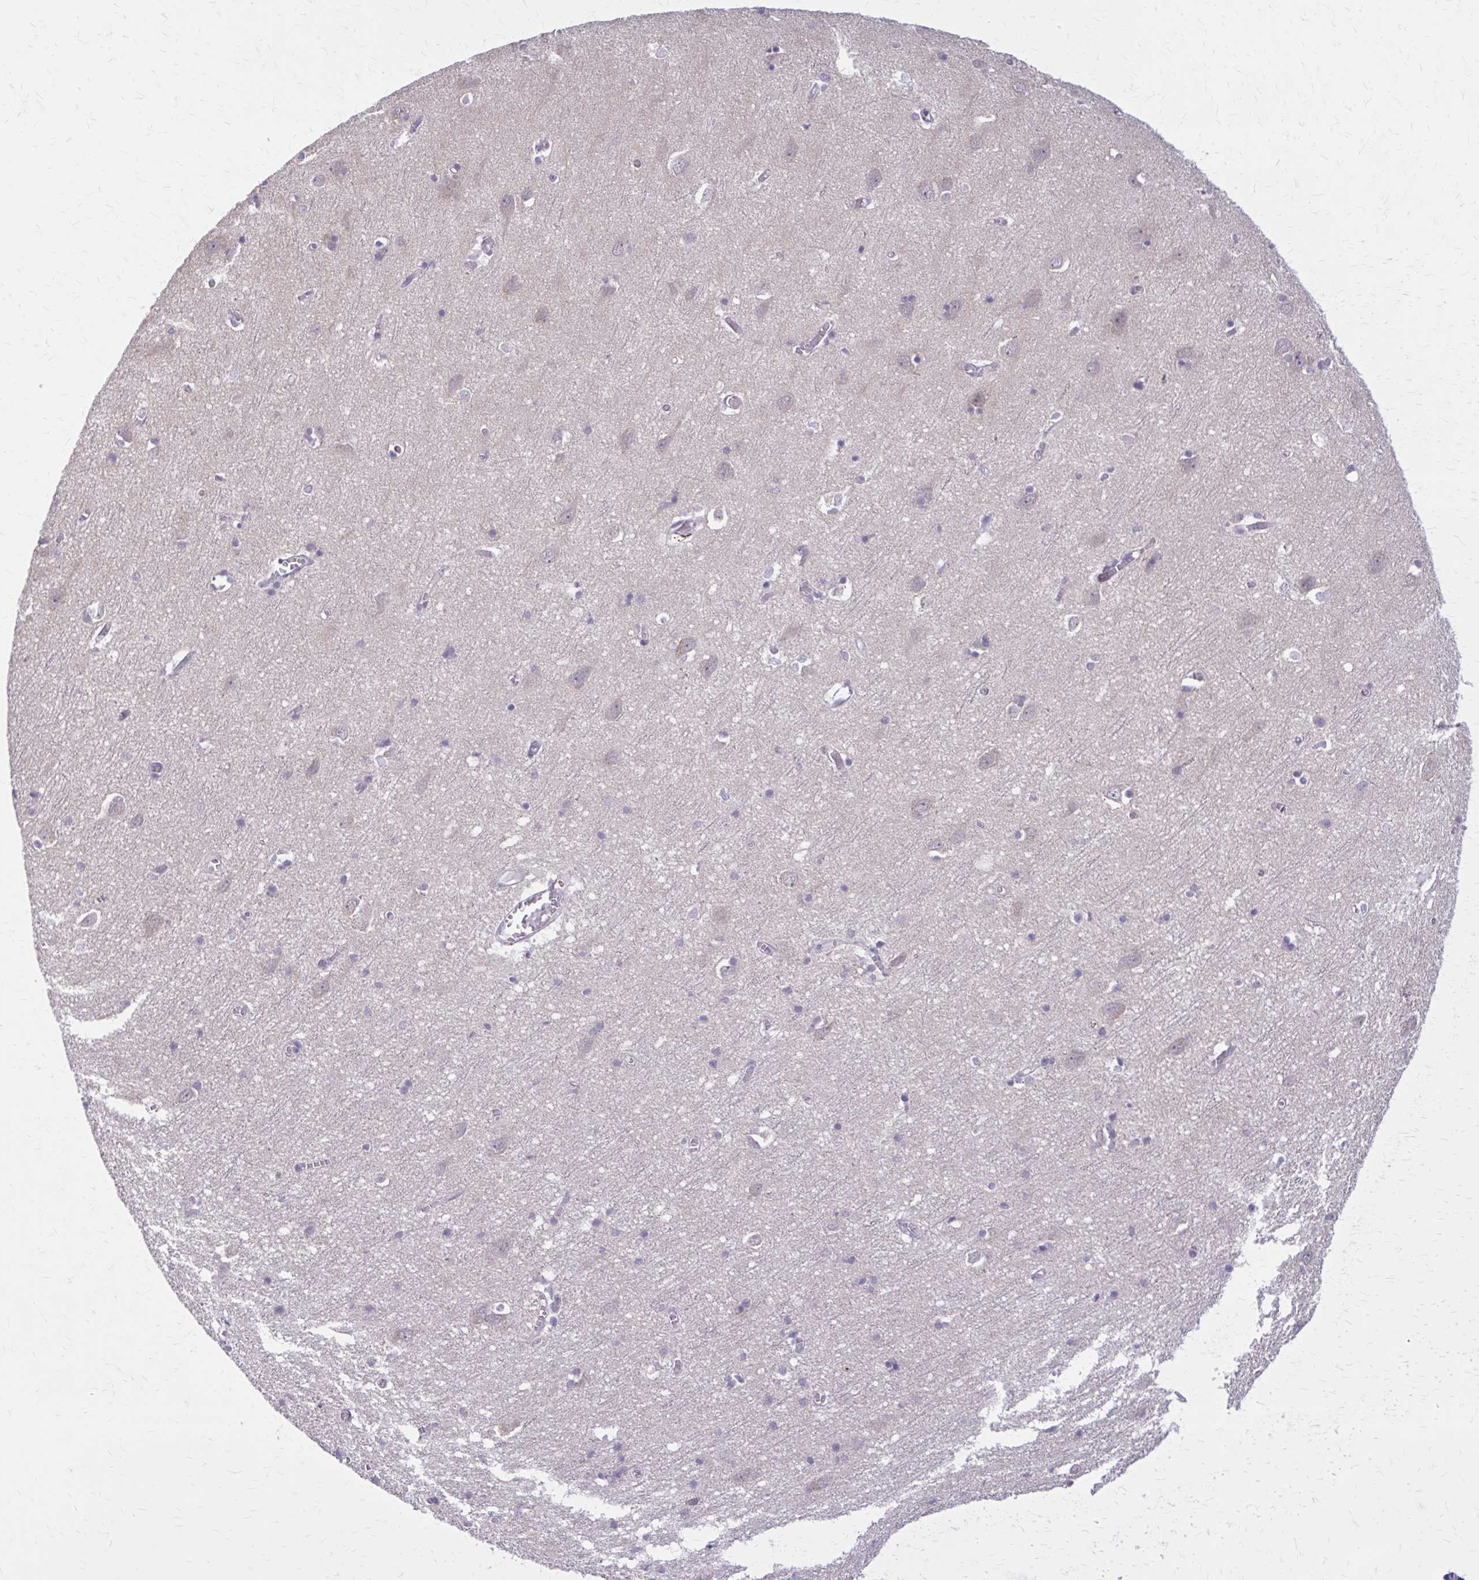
{"staining": {"intensity": "negative", "quantity": "none", "location": "none"}, "tissue": "cerebral cortex", "cell_type": "Endothelial cells", "image_type": "normal", "snomed": [{"axis": "morphology", "description": "Normal tissue, NOS"}, {"axis": "topography", "description": "Cerebral cortex"}], "caption": "This is an immunohistochemistry (IHC) photomicrograph of benign cerebral cortex. There is no staining in endothelial cells.", "gene": "NRBF2", "patient": {"sex": "male", "age": 70}}